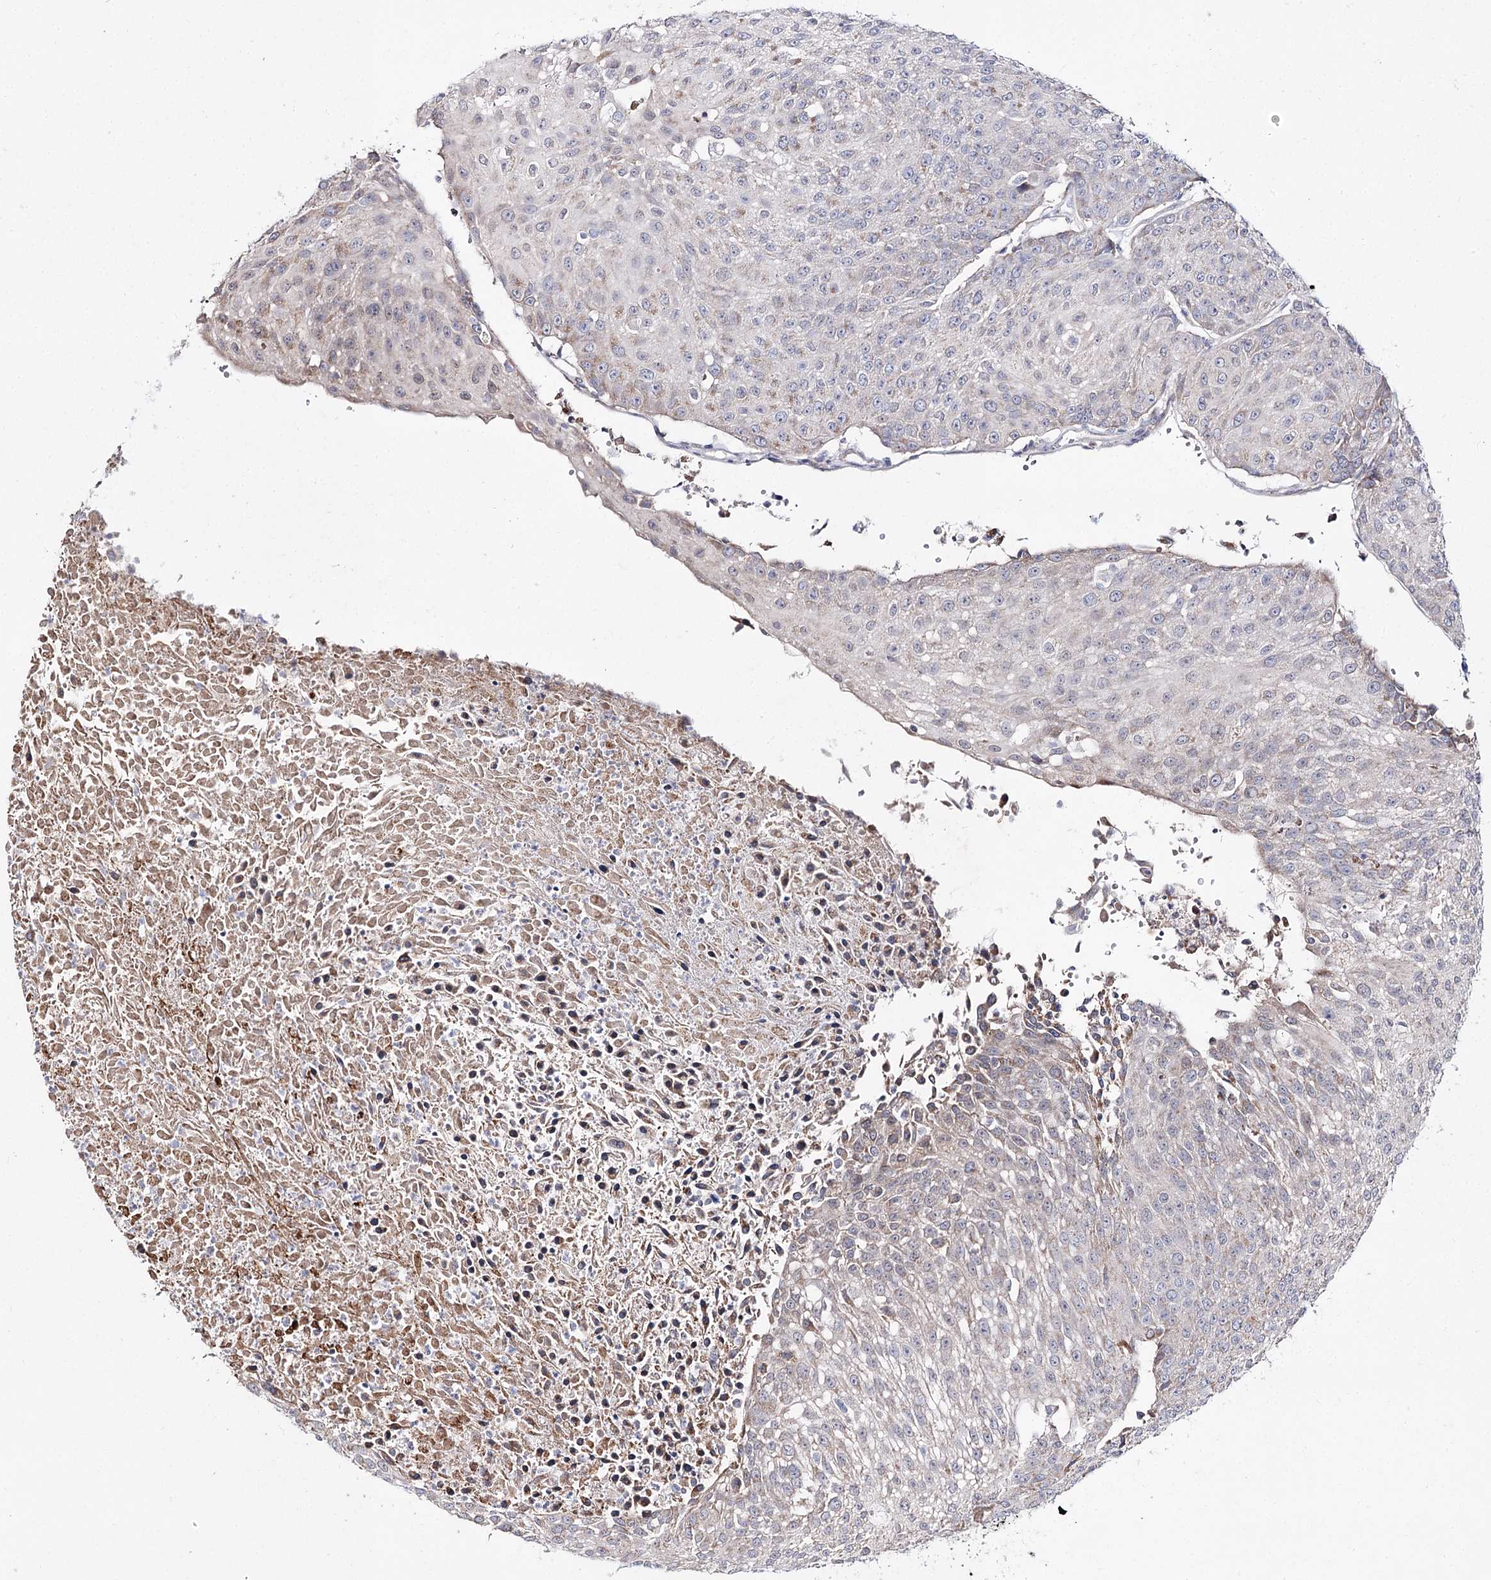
{"staining": {"intensity": "negative", "quantity": "none", "location": "none"}, "tissue": "urothelial cancer", "cell_type": "Tumor cells", "image_type": "cancer", "snomed": [{"axis": "morphology", "description": "Urothelial carcinoma, High grade"}, {"axis": "topography", "description": "Urinary bladder"}], "caption": "DAB immunohistochemical staining of human urothelial carcinoma (high-grade) exhibits no significant positivity in tumor cells.", "gene": "C11orf80", "patient": {"sex": "female", "age": 85}}